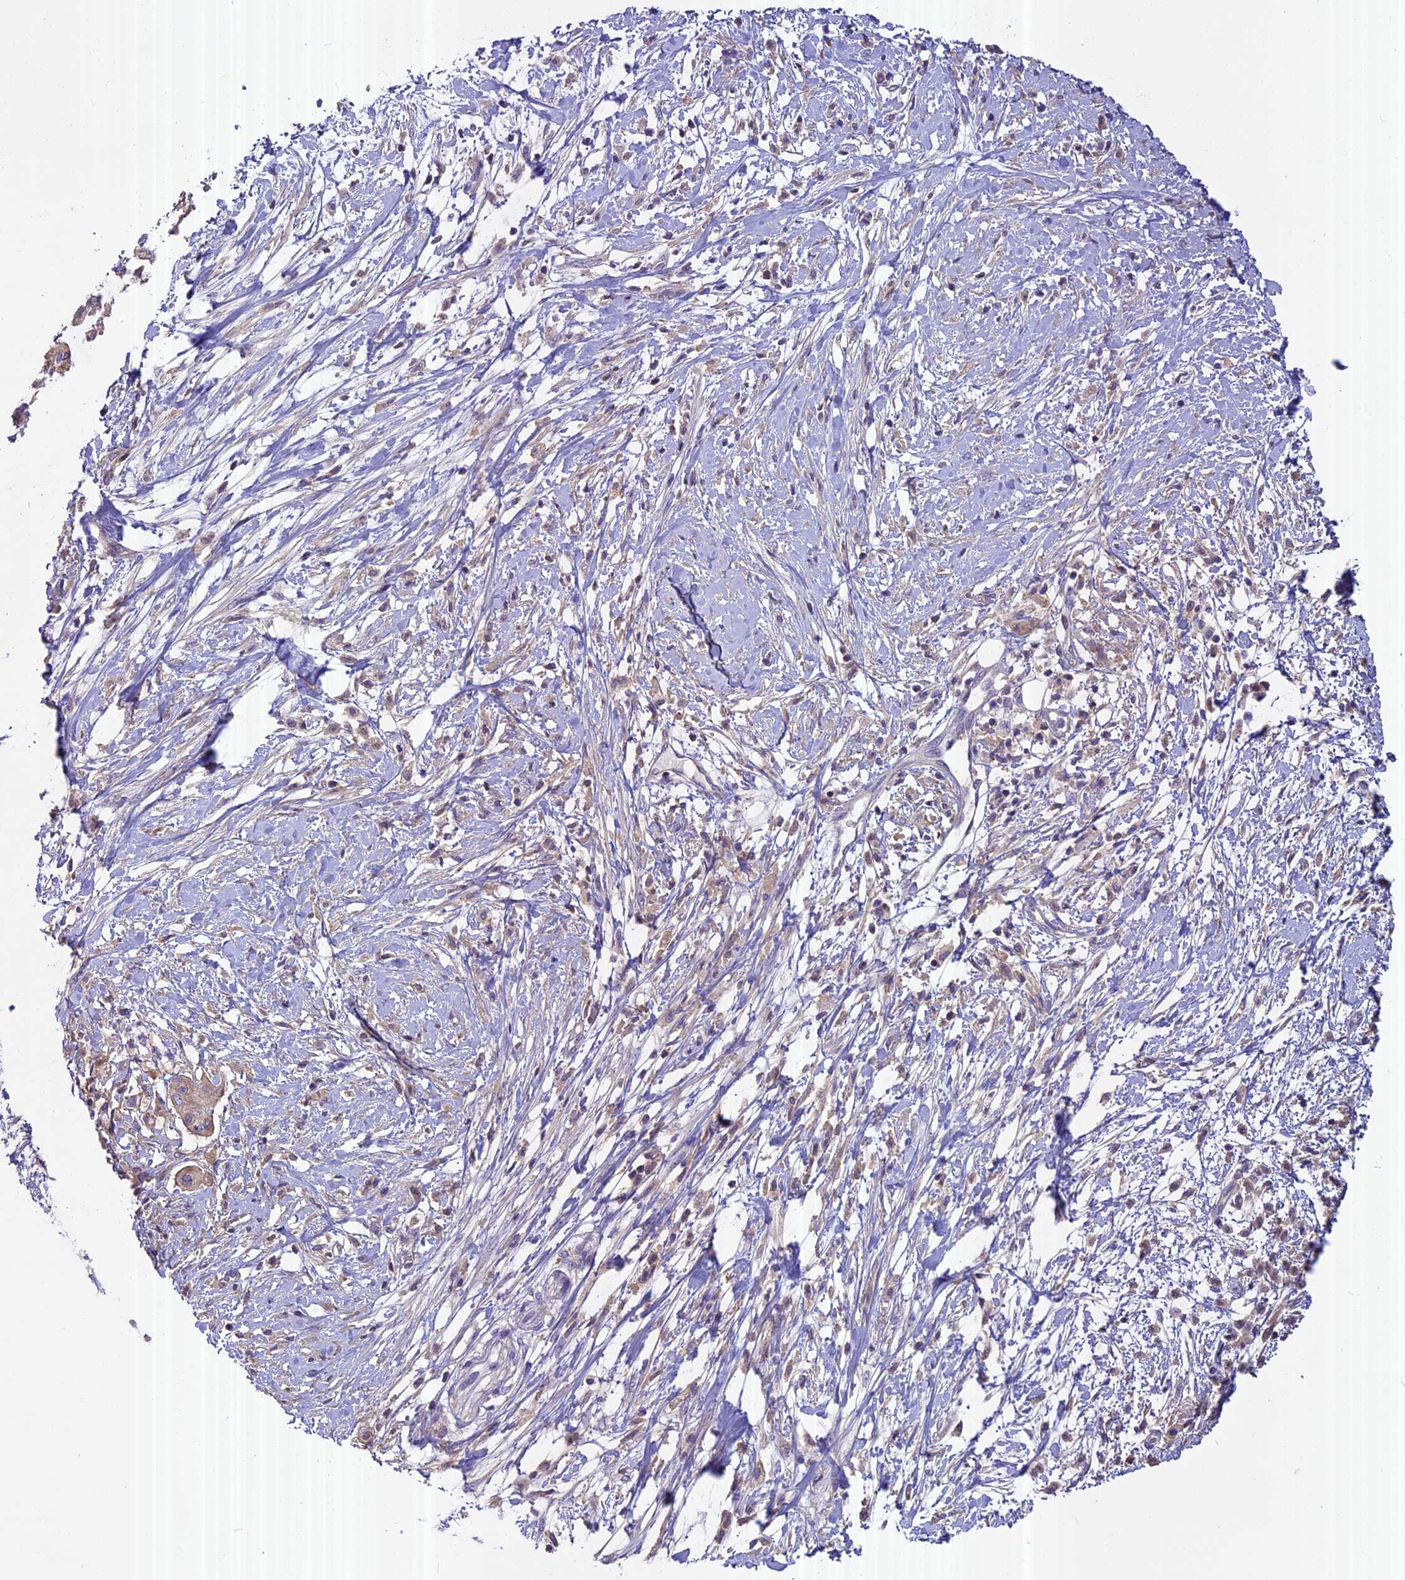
{"staining": {"intensity": "moderate", "quantity": "<25%", "location": "cytoplasmic/membranous"}, "tissue": "pancreatic cancer", "cell_type": "Tumor cells", "image_type": "cancer", "snomed": [{"axis": "morphology", "description": "Adenocarcinoma, NOS"}, {"axis": "topography", "description": "Pancreas"}], "caption": "Tumor cells display moderate cytoplasmic/membranous positivity in about <25% of cells in pancreatic cancer.", "gene": "FAM98C", "patient": {"sex": "male", "age": 68}}